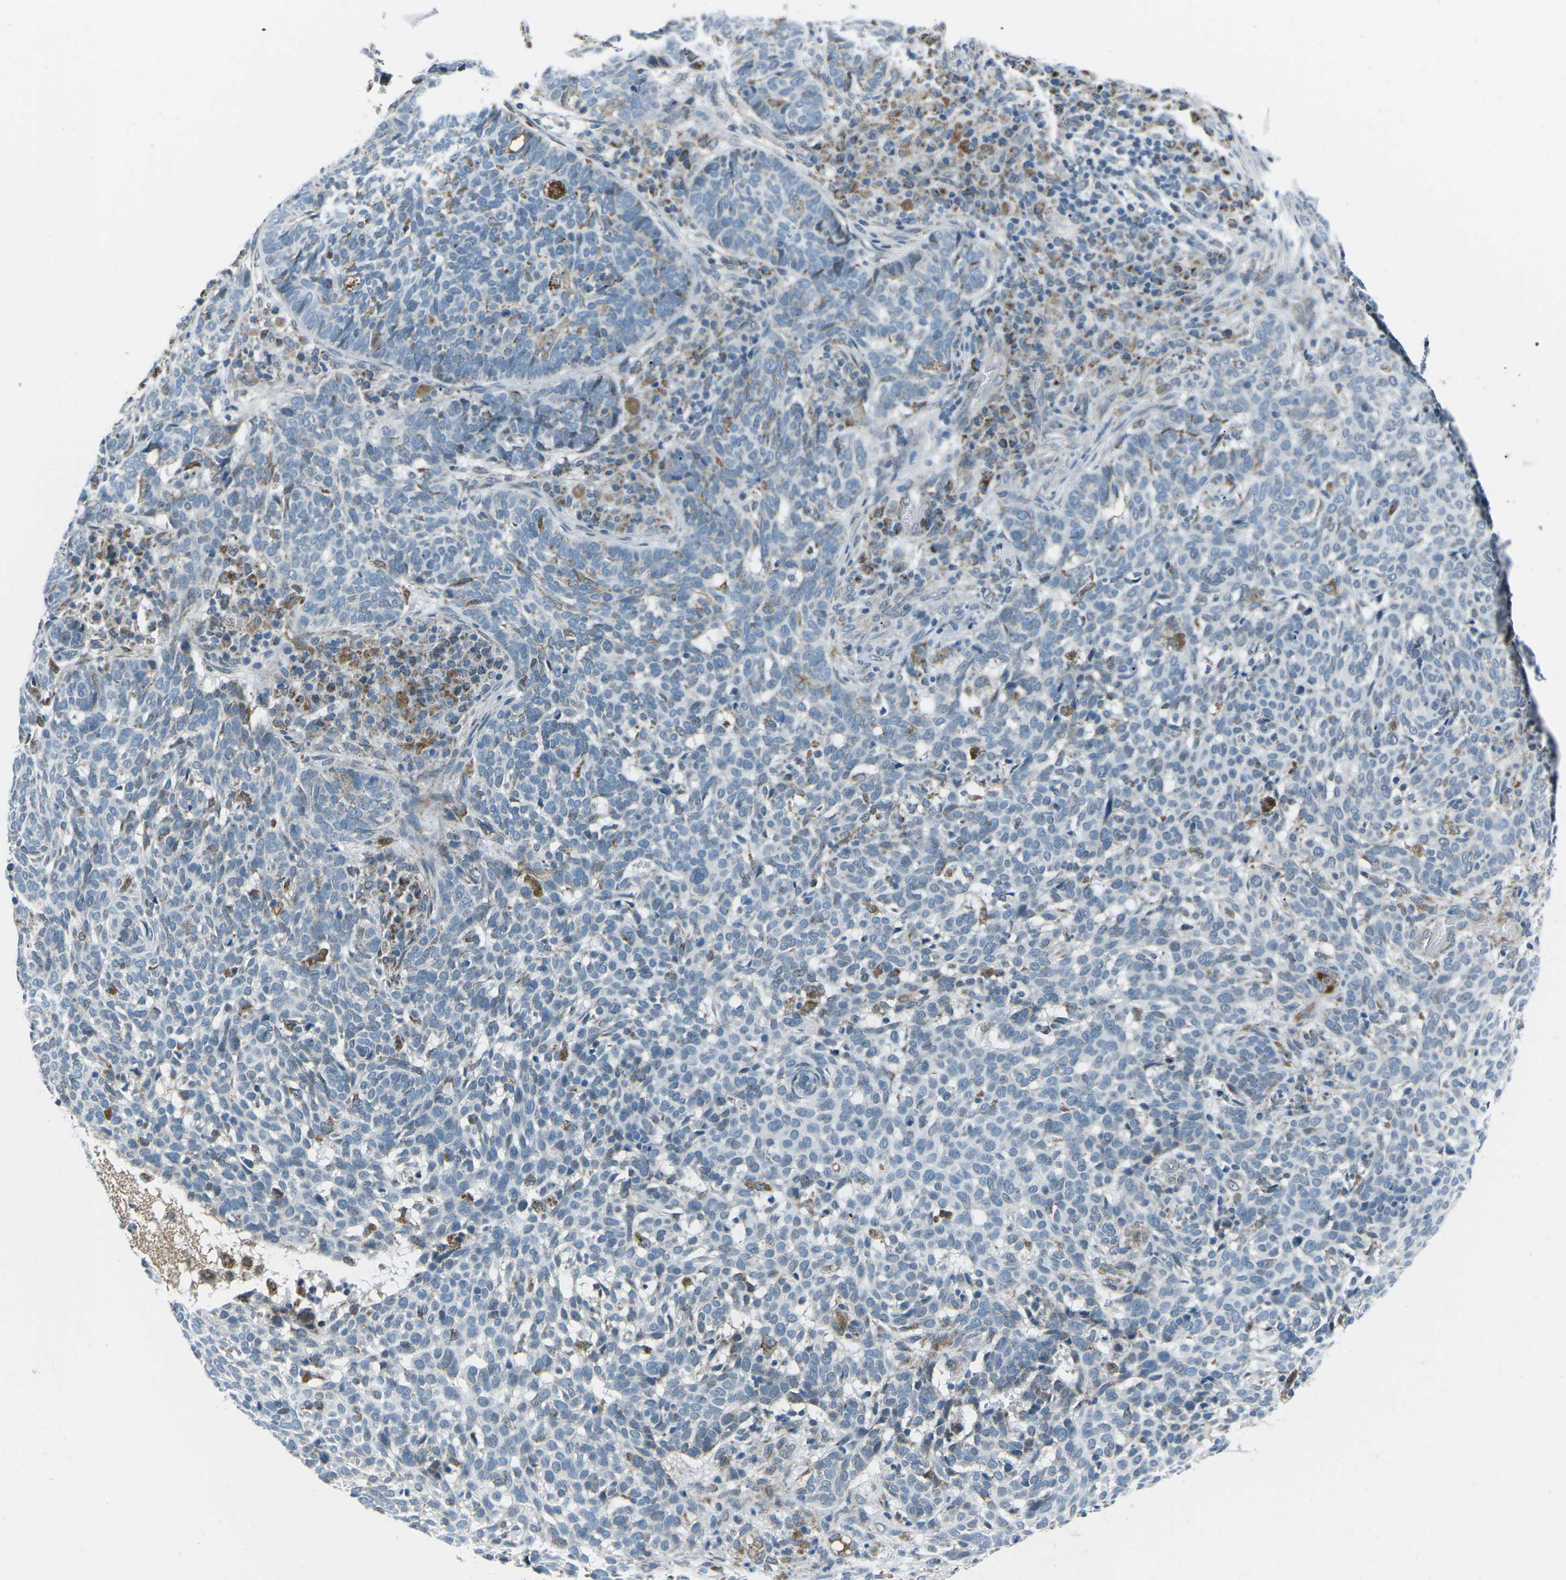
{"staining": {"intensity": "negative", "quantity": "none", "location": "none"}, "tissue": "skin cancer", "cell_type": "Tumor cells", "image_type": "cancer", "snomed": [{"axis": "morphology", "description": "Basal cell carcinoma"}, {"axis": "topography", "description": "Skin"}], "caption": "Skin cancer (basal cell carcinoma) was stained to show a protein in brown. There is no significant staining in tumor cells.", "gene": "RFESD", "patient": {"sex": "male", "age": 85}}